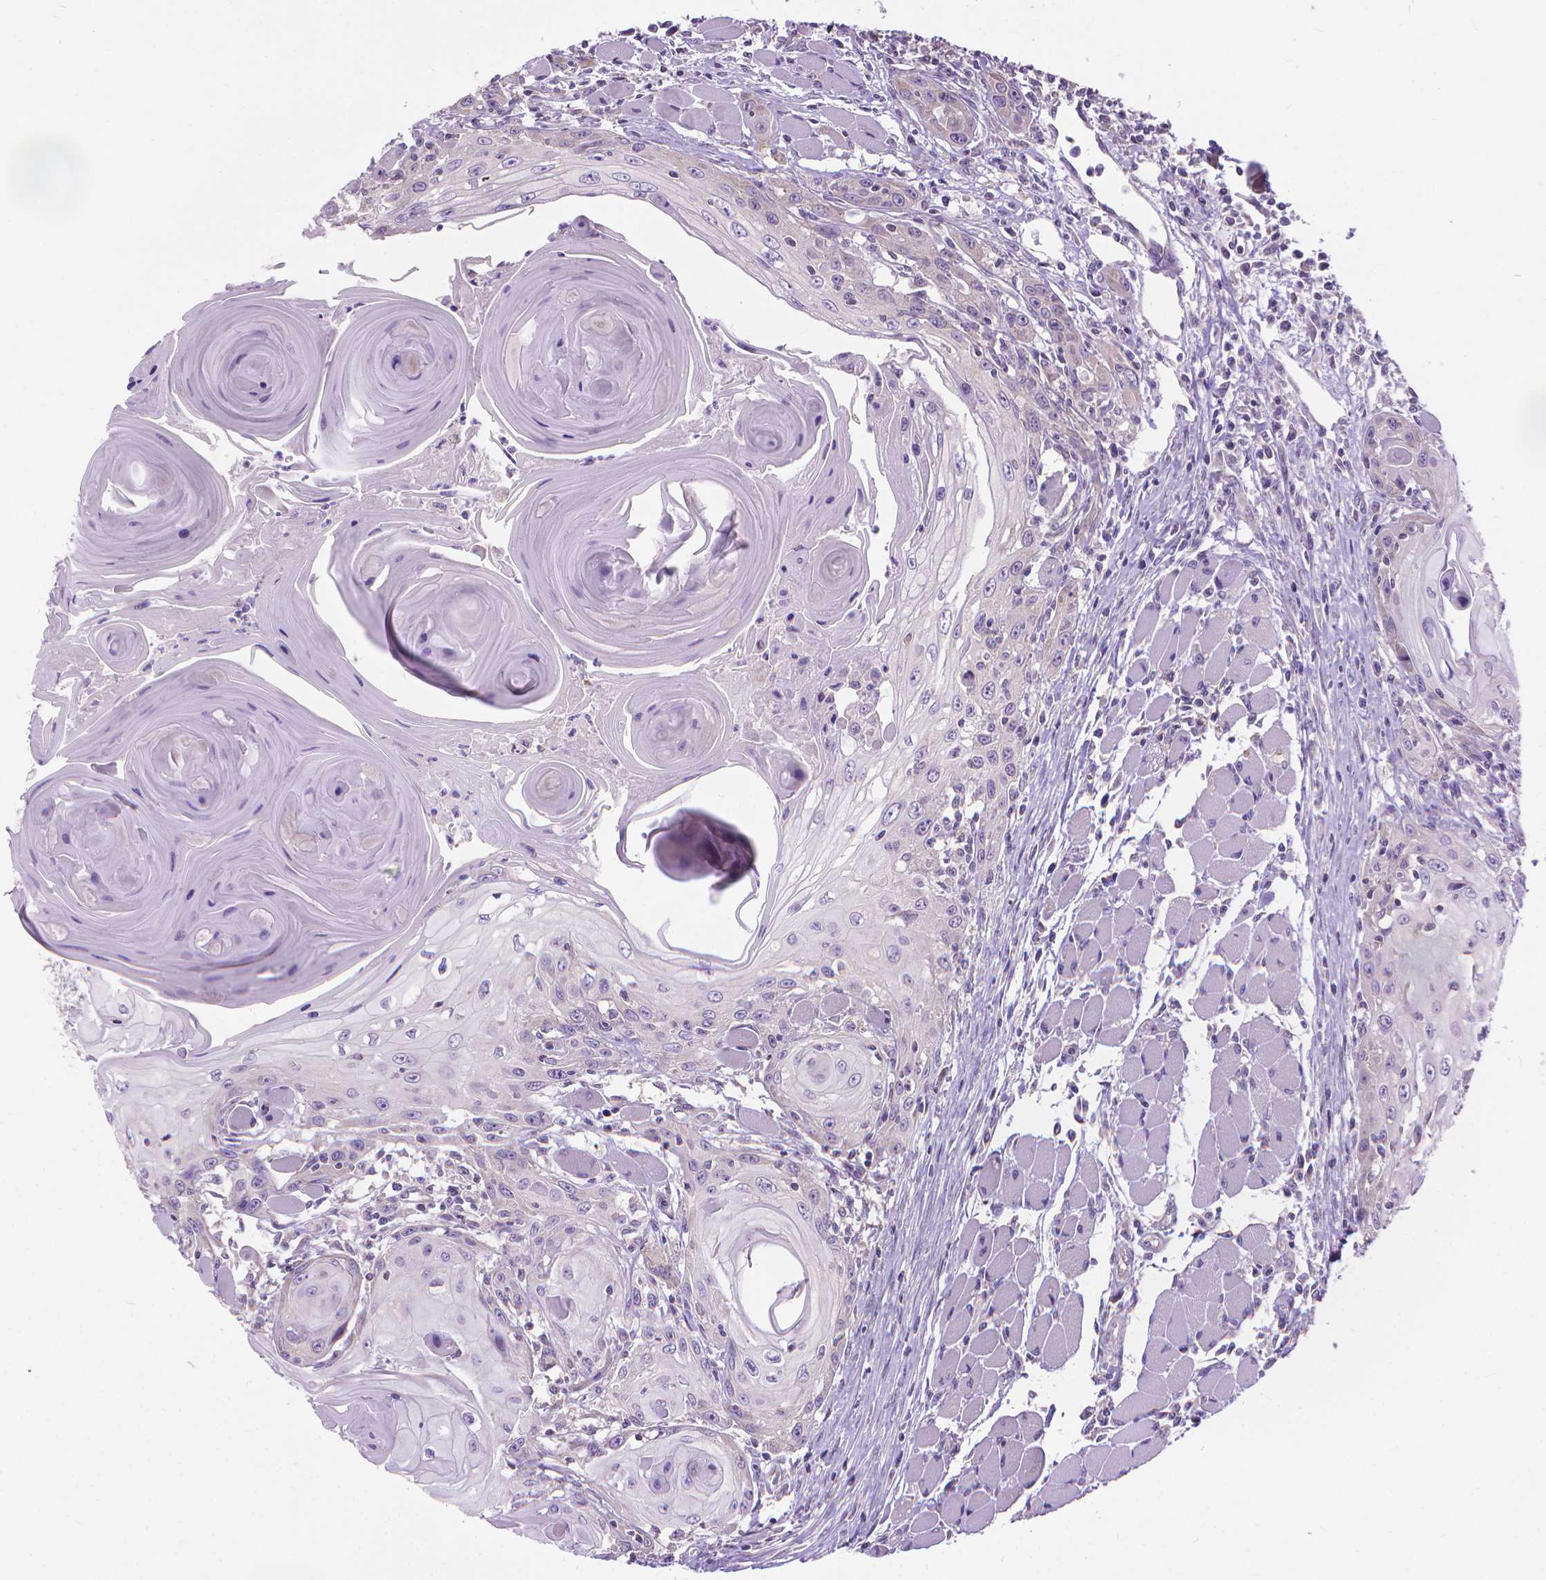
{"staining": {"intensity": "negative", "quantity": "none", "location": "none"}, "tissue": "head and neck cancer", "cell_type": "Tumor cells", "image_type": "cancer", "snomed": [{"axis": "morphology", "description": "Squamous cell carcinoma, NOS"}, {"axis": "topography", "description": "Head-Neck"}], "caption": "High magnification brightfield microscopy of squamous cell carcinoma (head and neck) stained with DAB (brown) and counterstained with hematoxylin (blue): tumor cells show no significant positivity.", "gene": "SYN1", "patient": {"sex": "female", "age": 80}}